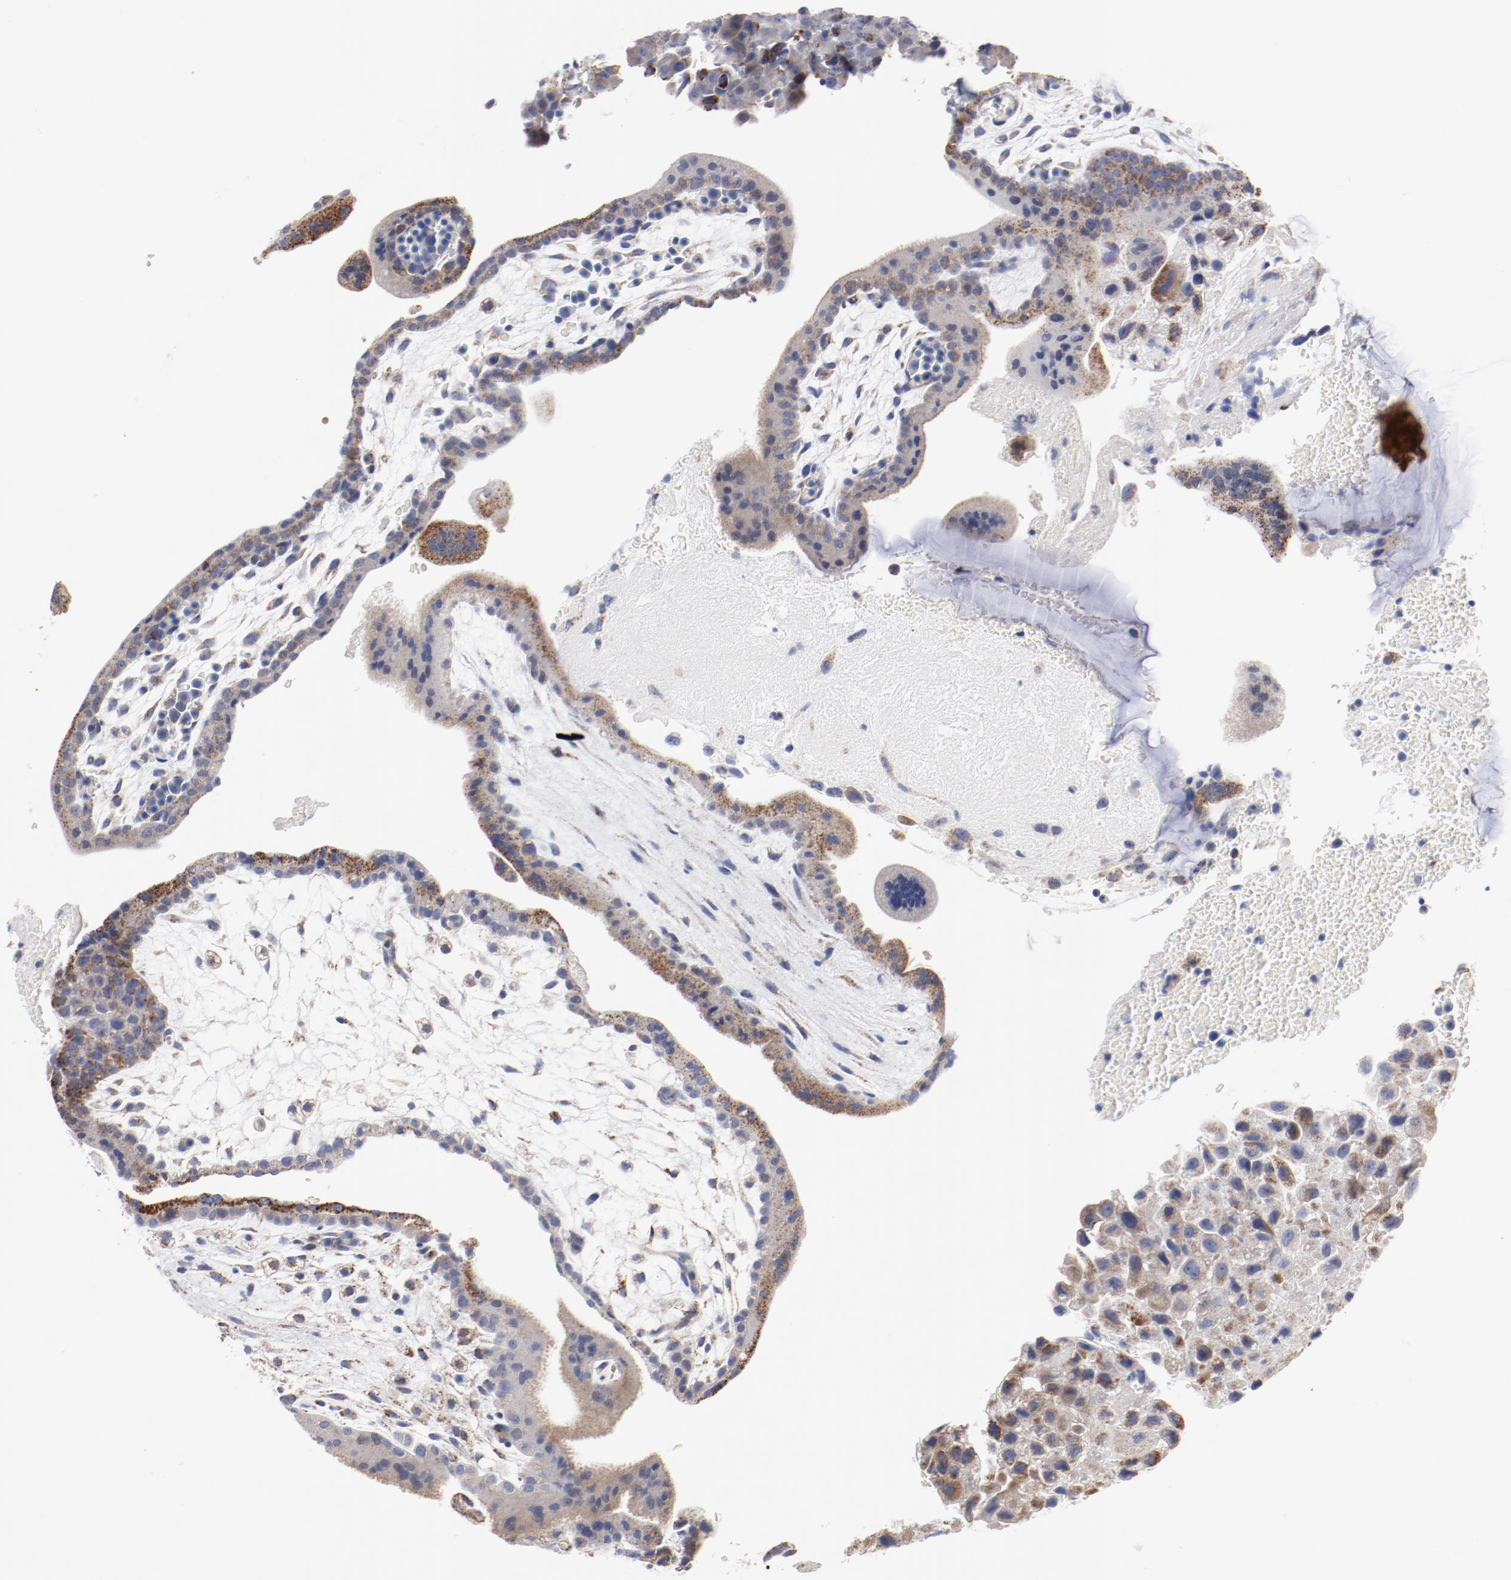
{"staining": {"intensity": "weak", "quantity": ">75%", "location": "cytoplasmic/membranous"}, "tissue": "placenta", "cell_type": "Decidual cells", "image_type": "normal", "snomed": [{"axis": "morphology", "description": "Normal tissue, NOS"}, {"axis": "topography", "description": "Placenta"}], "caption": "The image displays staining of unremarkable placenta, revealing weak cytoplasmic/membranous protein expression (brown color) within decidual cells.", "gene": "NDUFV2", "patient": {"sex": "female", "age": 35}}